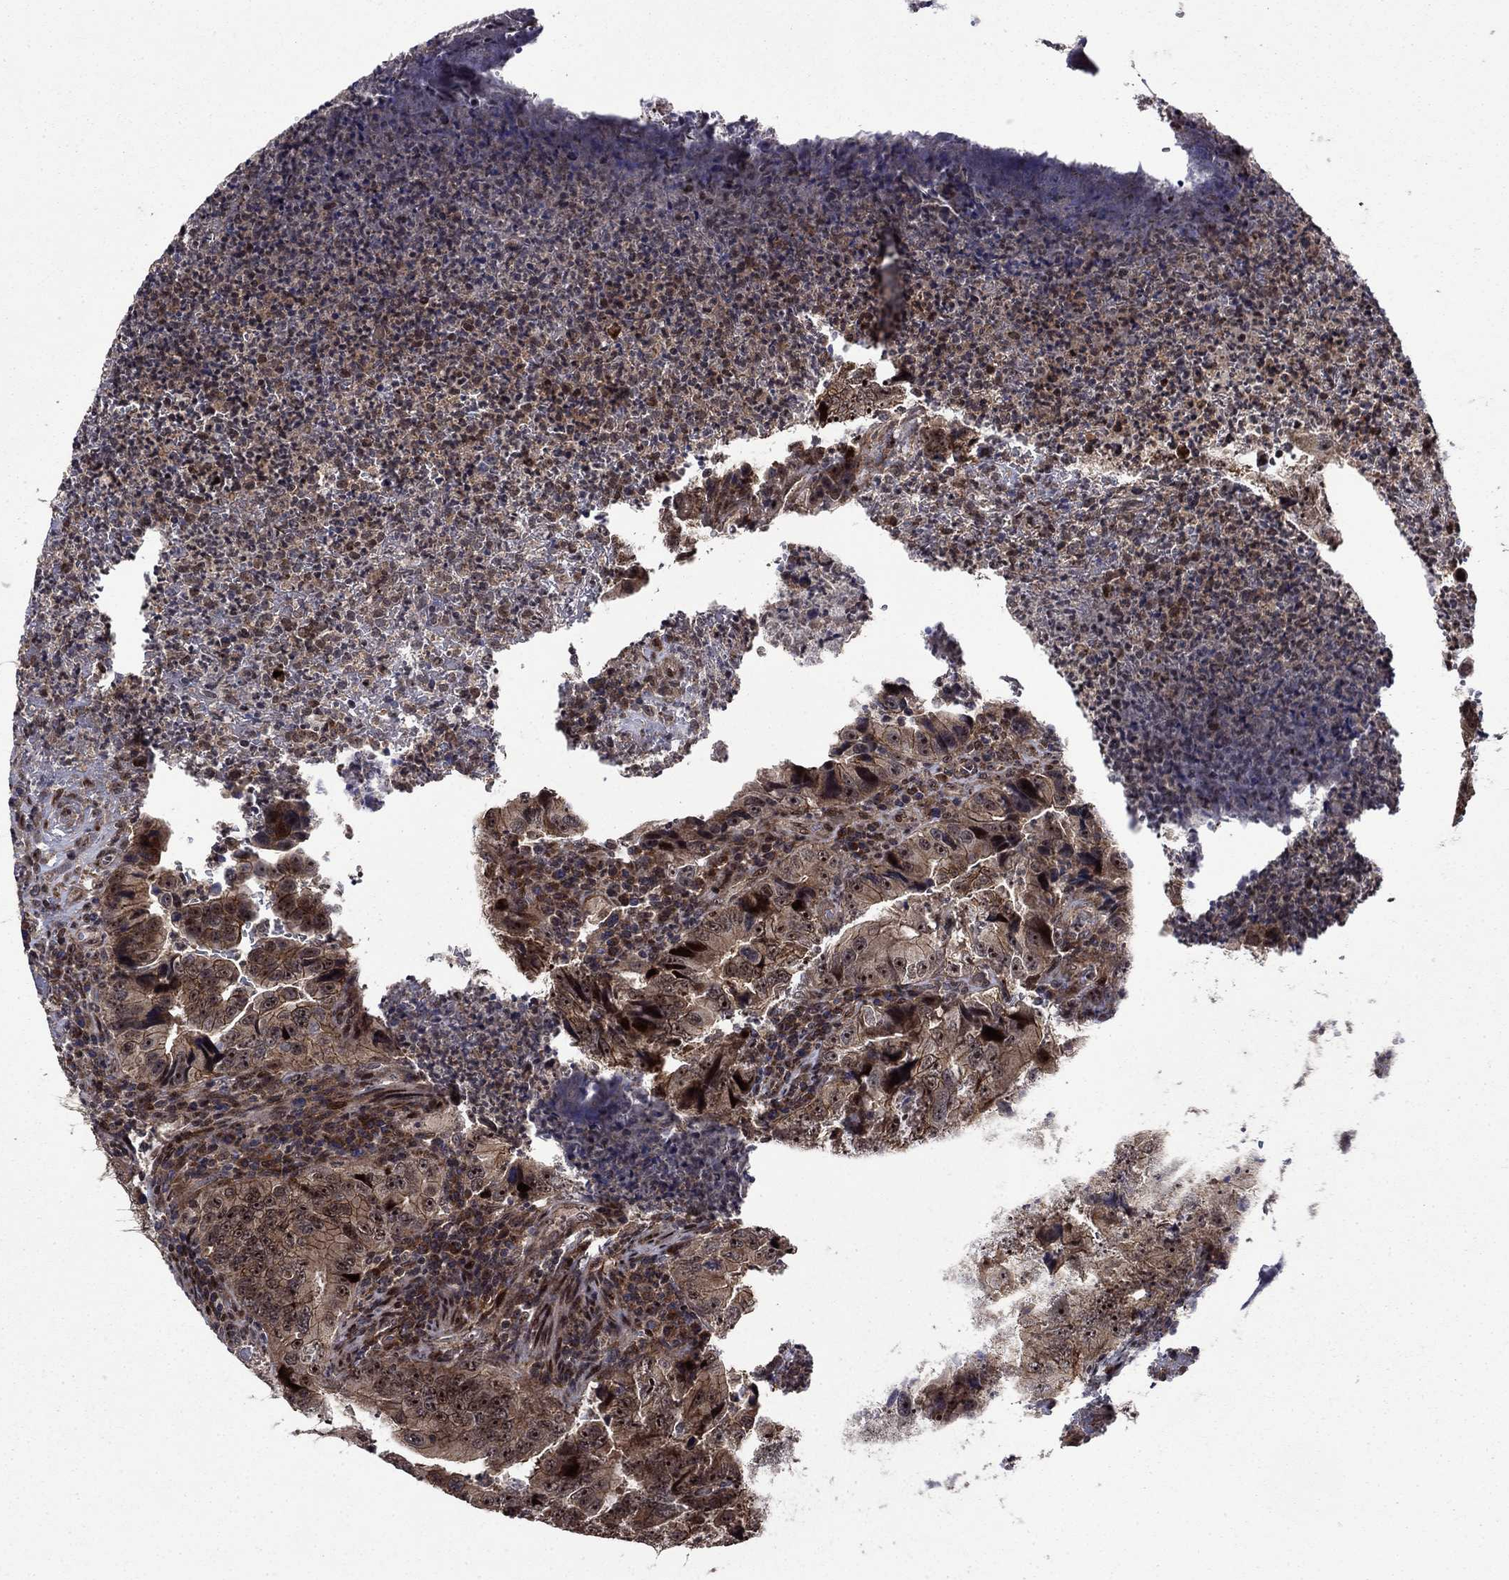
{"staining": {"intensity": "moderate", "quantity": ">75%", "location": "cytoplasmic/membranous,nuclear"}, "tissue": "colorectal cancer", "cell_type": "Tumor cells", "image_type": "cancer", "snomed": [{"axis": "morphology", "description": "Adenocarcinoma, NOS"}, {"axis": "topography", "description": "Colon"}], "caption": "This micrograph shows colorectal cancer stained with immunohistochemistry to label a protein in brown. The cytoplasmic/membranous and nuclear of tumor cells show moderate positivity for the protein. Nuclei are counter-stained blue.", "gene": "AGTPBP1", "patient": {"sex": "female", "age": 72}}